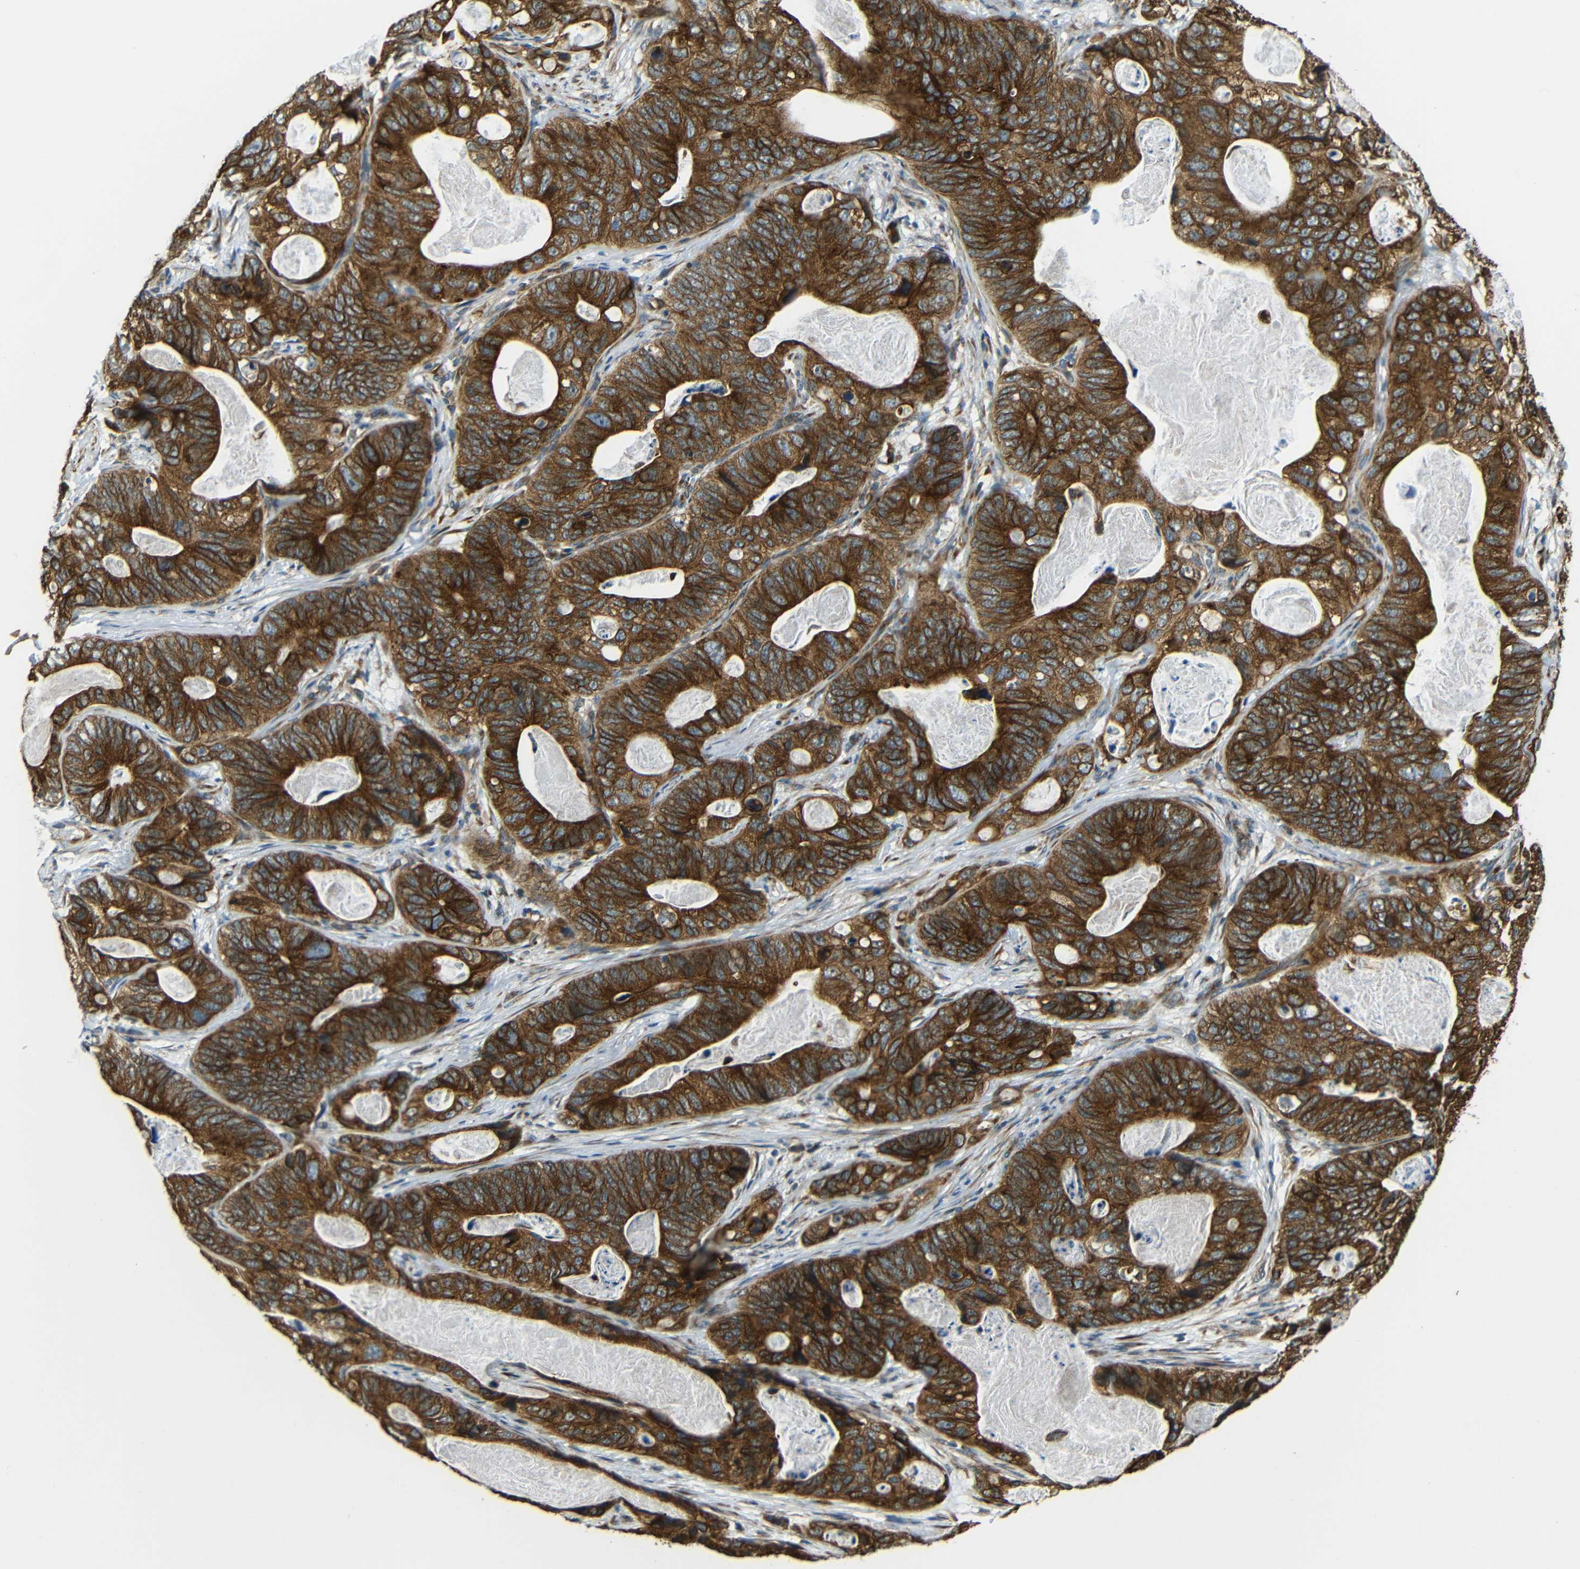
{"staining": {"intensity": "strong", "quantity": ">75%", "location": "cytoplasmic/membranous"}, "tissue": "stomach cancer", "cell_type": "Tumor cells", "image_type": "cancer", "snomed": [{"axis": "morphology", "description": "Adenocarcinoma, NOS"}, {"axis": "topography", "description": "Stomach"}], "caption": "The histopathology image displays a brown stain indicating the presence of a protein in the cytoplasmic/membranous of tumor cells in stomach adenocarcinoma.", "gene": "VAPB", "patient": {"sex": "female", "age": 89}}